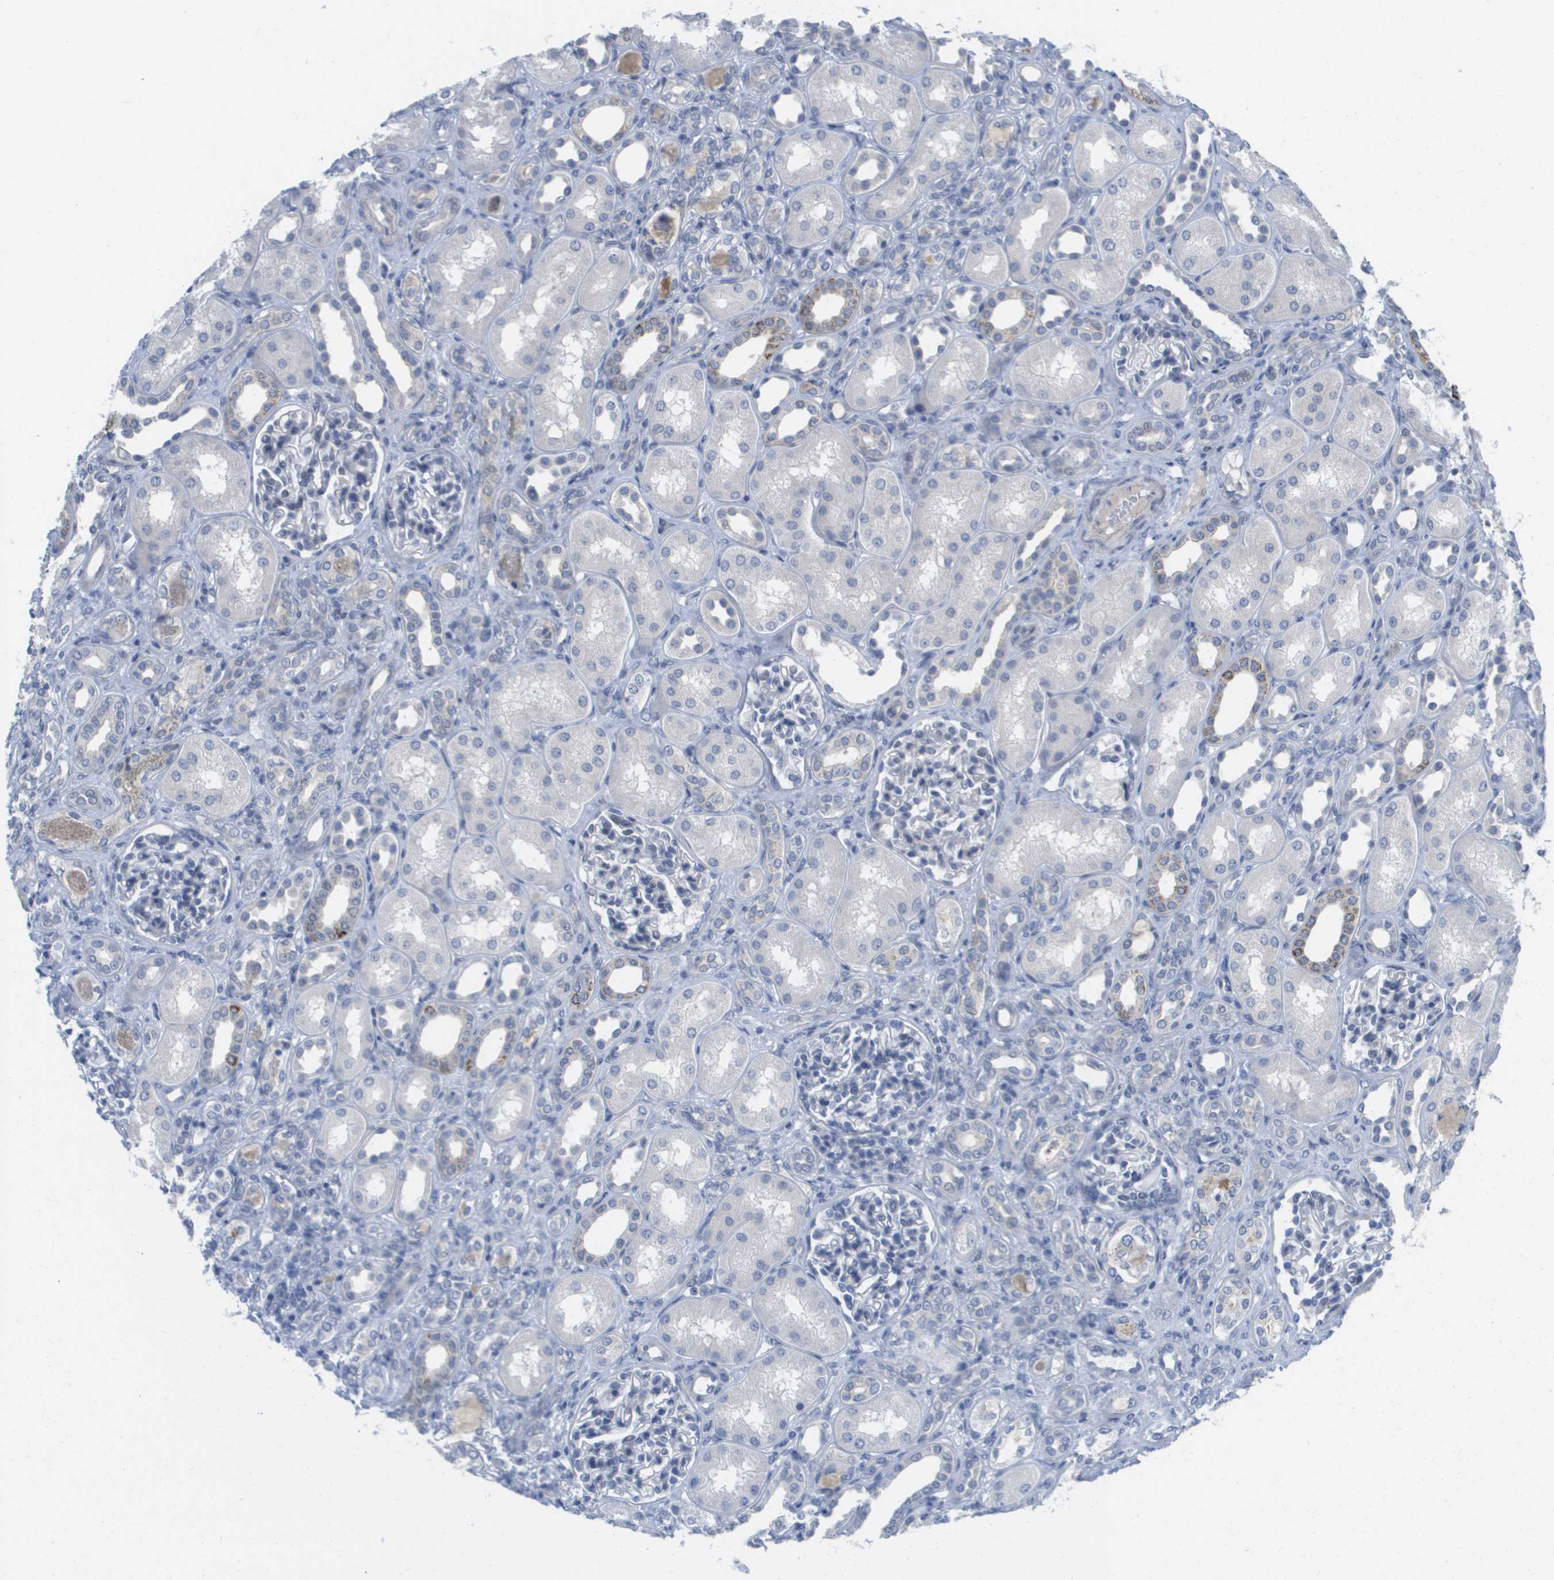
{"staining": {"intensity": "negative", "quantity": "none", "location": "none"}, "tissue": "kidney", "cell_type": "Cells in glomeruli", "image_type": "normal", "snomed": [{"axis": "morphology", "description": "Normal tissue, NOS"}, {"axis": "topography", "description": "Kidney"}], "caption": "Human kidney stained for a protein using immunohistochemistry (IHC) demonstrates no expression in cells in glomeruli.", "gene": "PDE4A", "patient": {"sex": "male", "age": 7}}